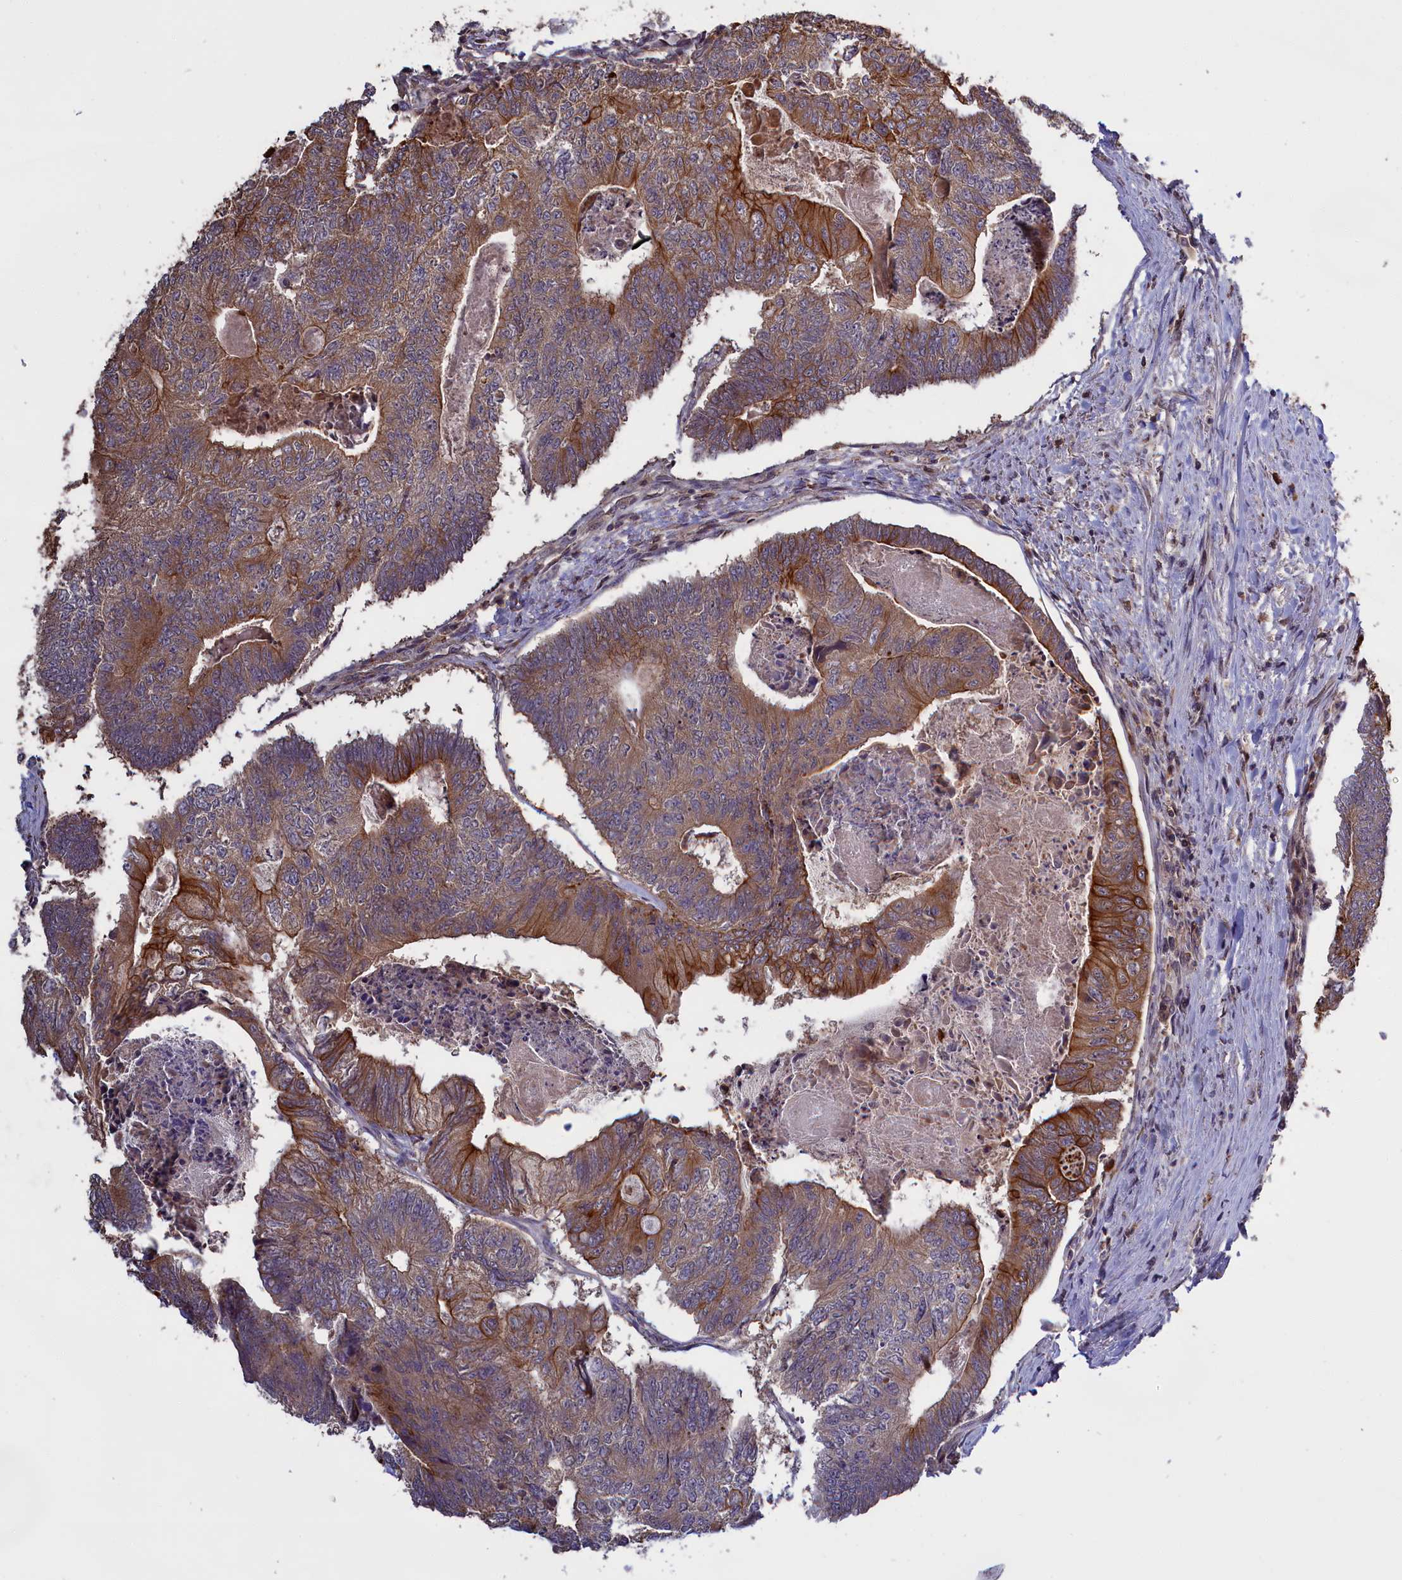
{"staining": {"intensity": "moderate", "quantity": "25%-75%", "location": "cytoplasmic/membranous"}, "tissue": "colorectal cancer", "cell_type": "Tumor cells", "image_type": "cancer", "snomed": [{"axis": "morphology", "description": "Adenocarcinoma, NOS"}, {"axis": "topography", "description": "Colon"}], "caption": "Immunohistochemical staining of human colorectal cancer reveals medium levels of moderate cytoplasmic/membranous positivity in approximately 25%-75% of tumor cells.", "gene": "DENND1B", "patient": {"sex": "female", "age": 67}}